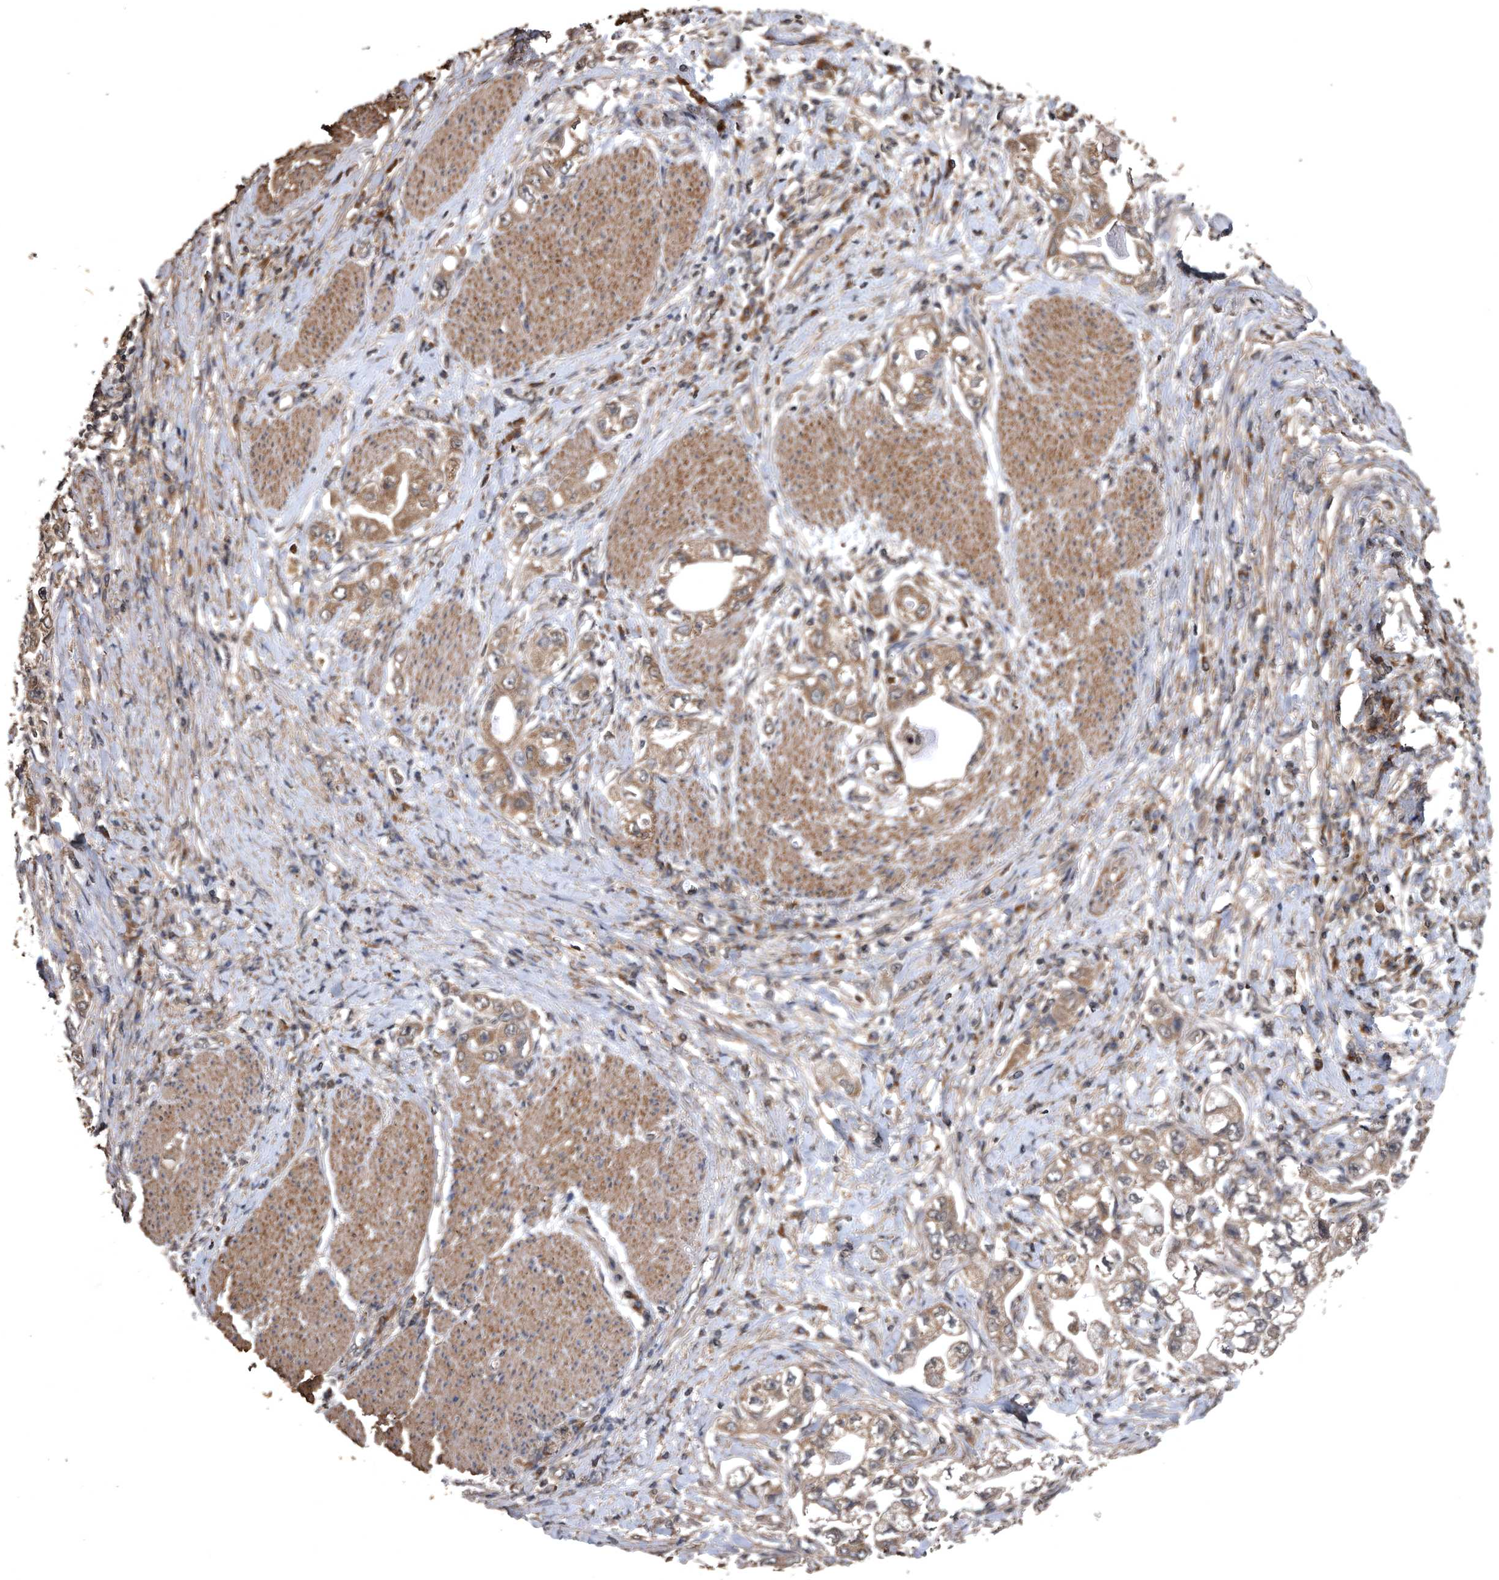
{"staining": {"intensity": "moderate", "quantity": ">75%", "location": "cytoplasmic/membranous"}, "tissue": "stomach cancer", "cell_type": "Tumor cells", "image_type": "cancer", "snomed": [{"axis": "morphology", "description": "Adenocarcinoma, NOS"}, {"axis": "topography", "description": "Stomach, lower"}], "caption": "Protein positivity by IHC demonstrates moderate cytoplasmic/membranous positivity in about >75% of tumor cells in stomach cancer (adenocarcinoma).", "gene": "NRBP1", "patient": {"sex": "female", "age": 93}}